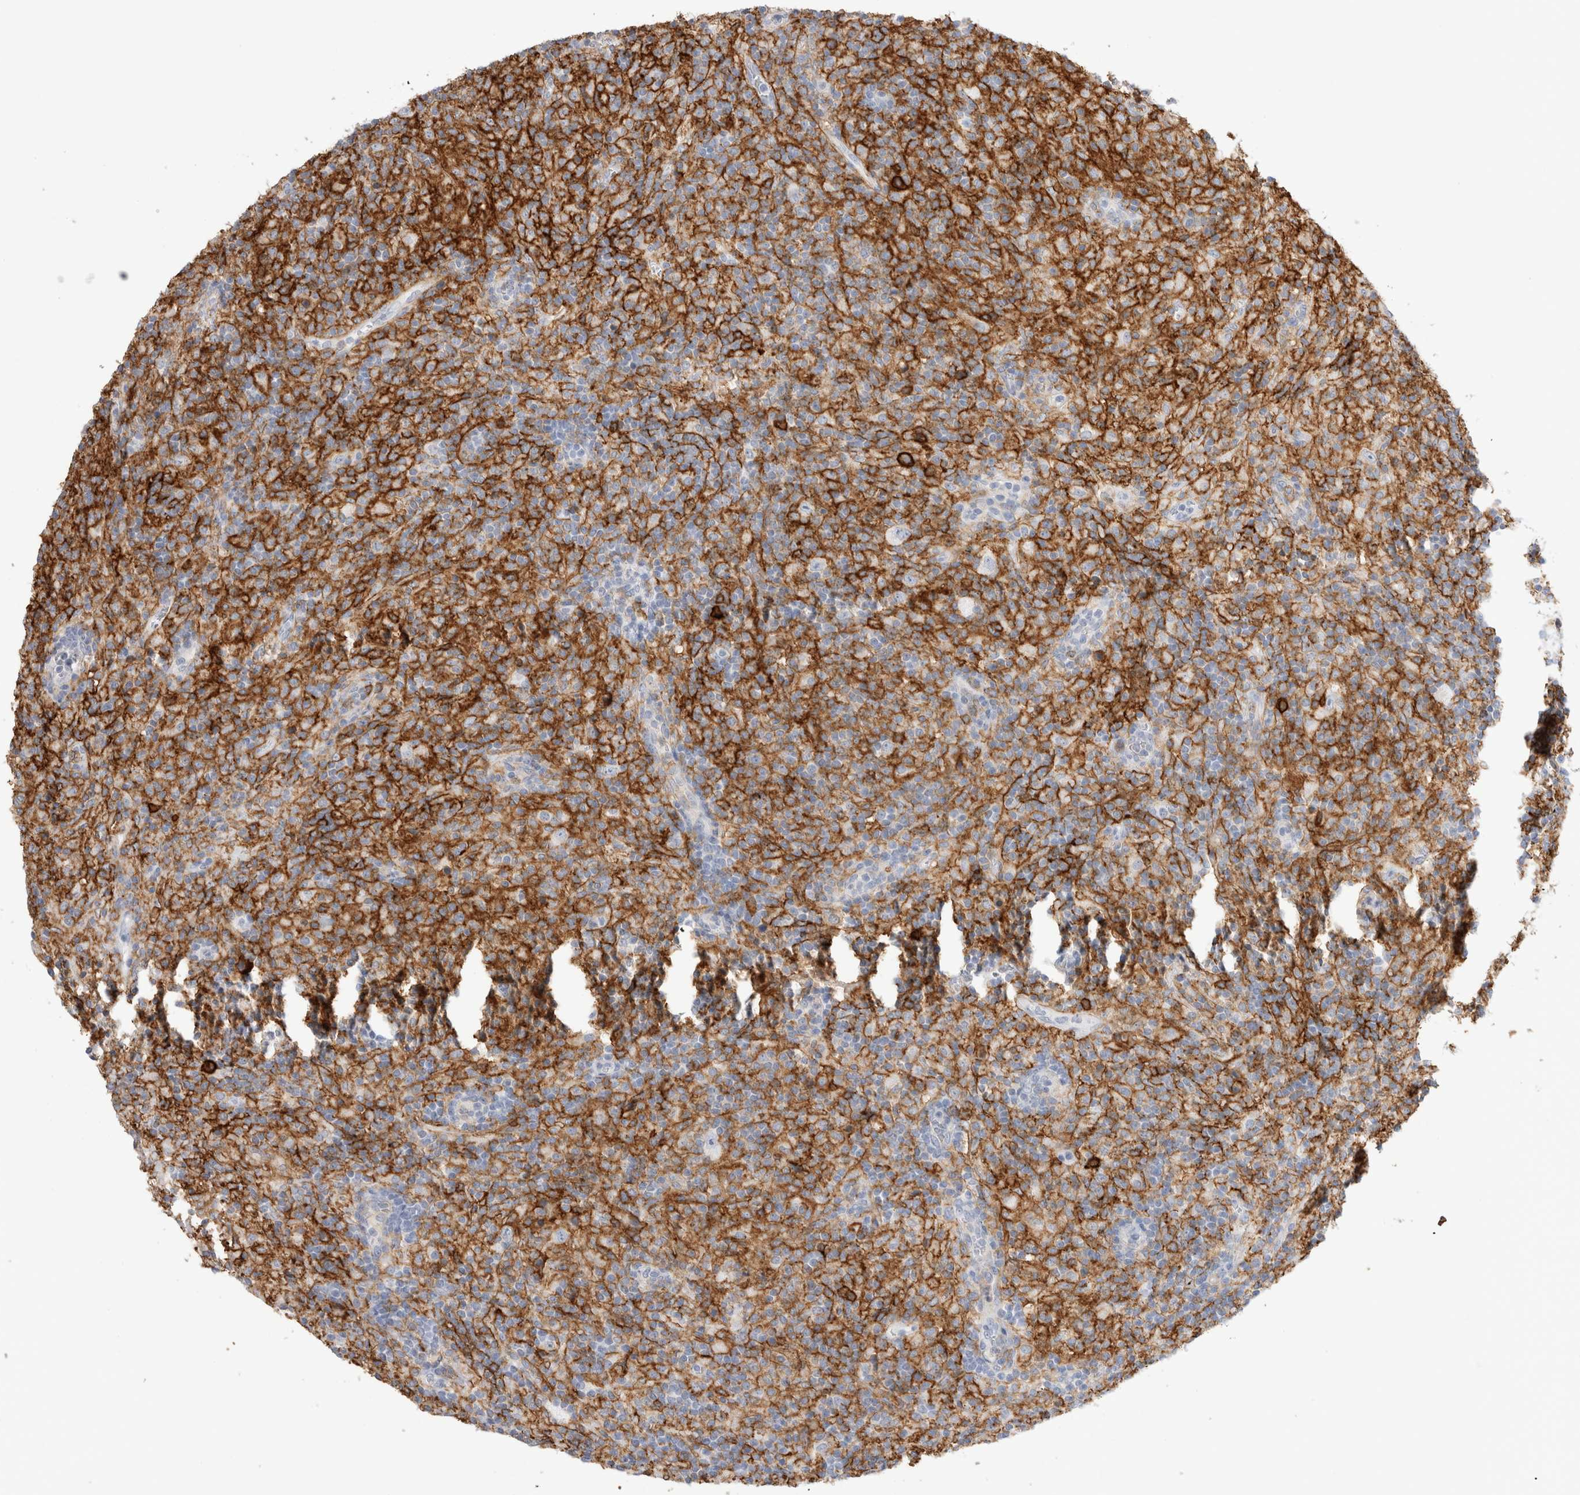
{"staining": {"intensity": "negative", "quantity": "none", "location": "none"}, "tissue": "lymphoma", "cell_type": "Tumor cells", "image_type": "cancer", "snomed": [{"axis": "morphology", "description": "Hodgkin's disease, NOS"}, {"axis": "topography", "description": "Lymph node"}], "caption": "The micrograph shows no significant expression in tumor cells of lymphoma.", "gene": "CD38", "patient": {"sex": "male", "age": 70}}